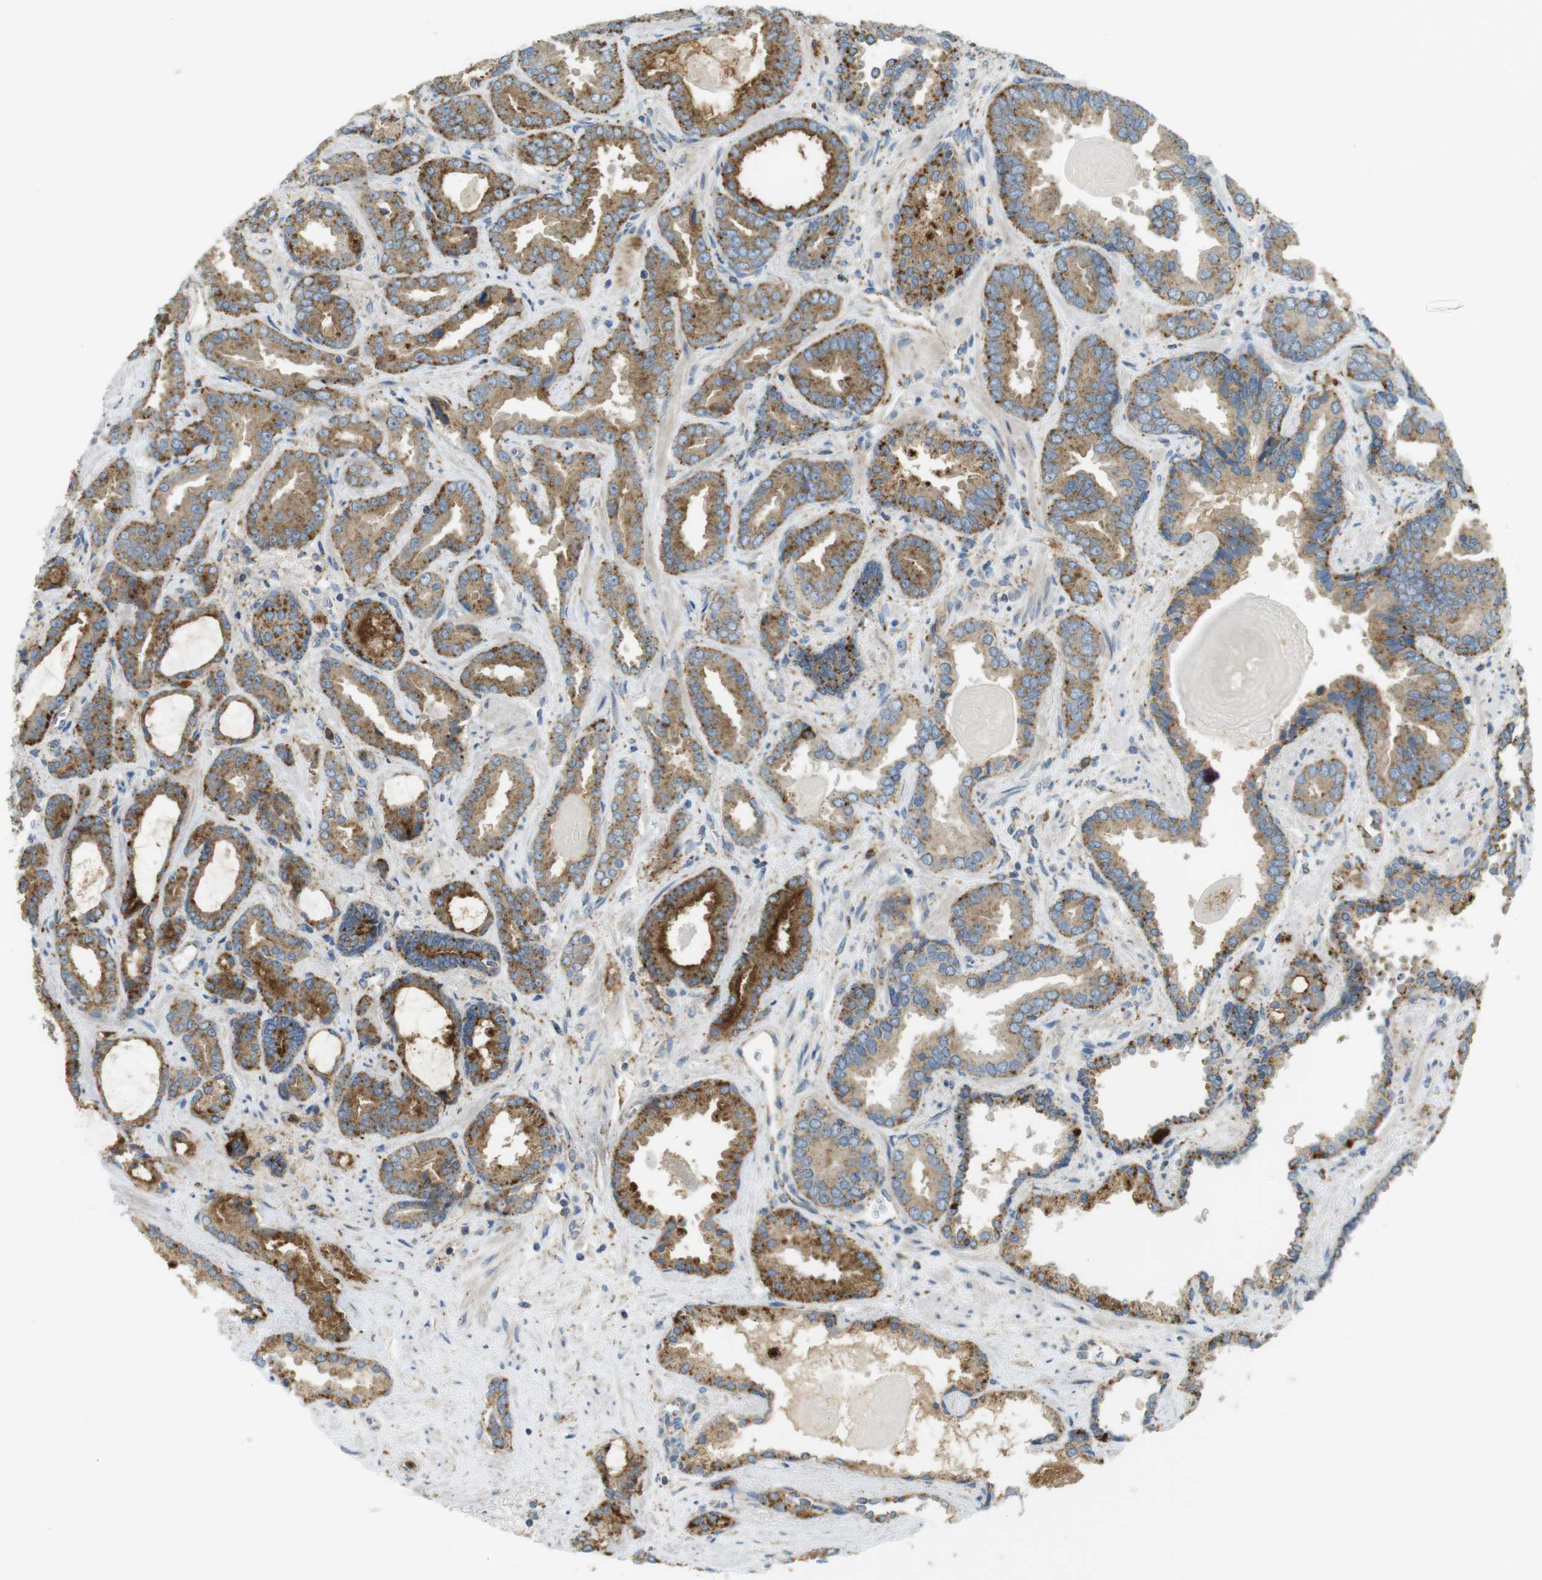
{"staining": {"intensity": "moderate", "quantity": ">75%", "location": "cytoplasmic/membranous"}, "tissue": "prostate cancer", "cell_type": "Tumor cells", "image_type": "cancer", "snomed": [{"axis": "morphology", "description": "Adenocarcinoma, Low grade"}, {"axis": "topography", "description": "Prostate"}], "caption": "High-power microscopy captured an immunohistochemistry (IHC) photomicrograph of prostate cancer (low-grade adenocarcinoma), revealing moderate cytoplasmic/membranous positivity in about >75% of tumor cells.", "gene": "LAMP1", "patient": {"sex": "male", "age": 60}}